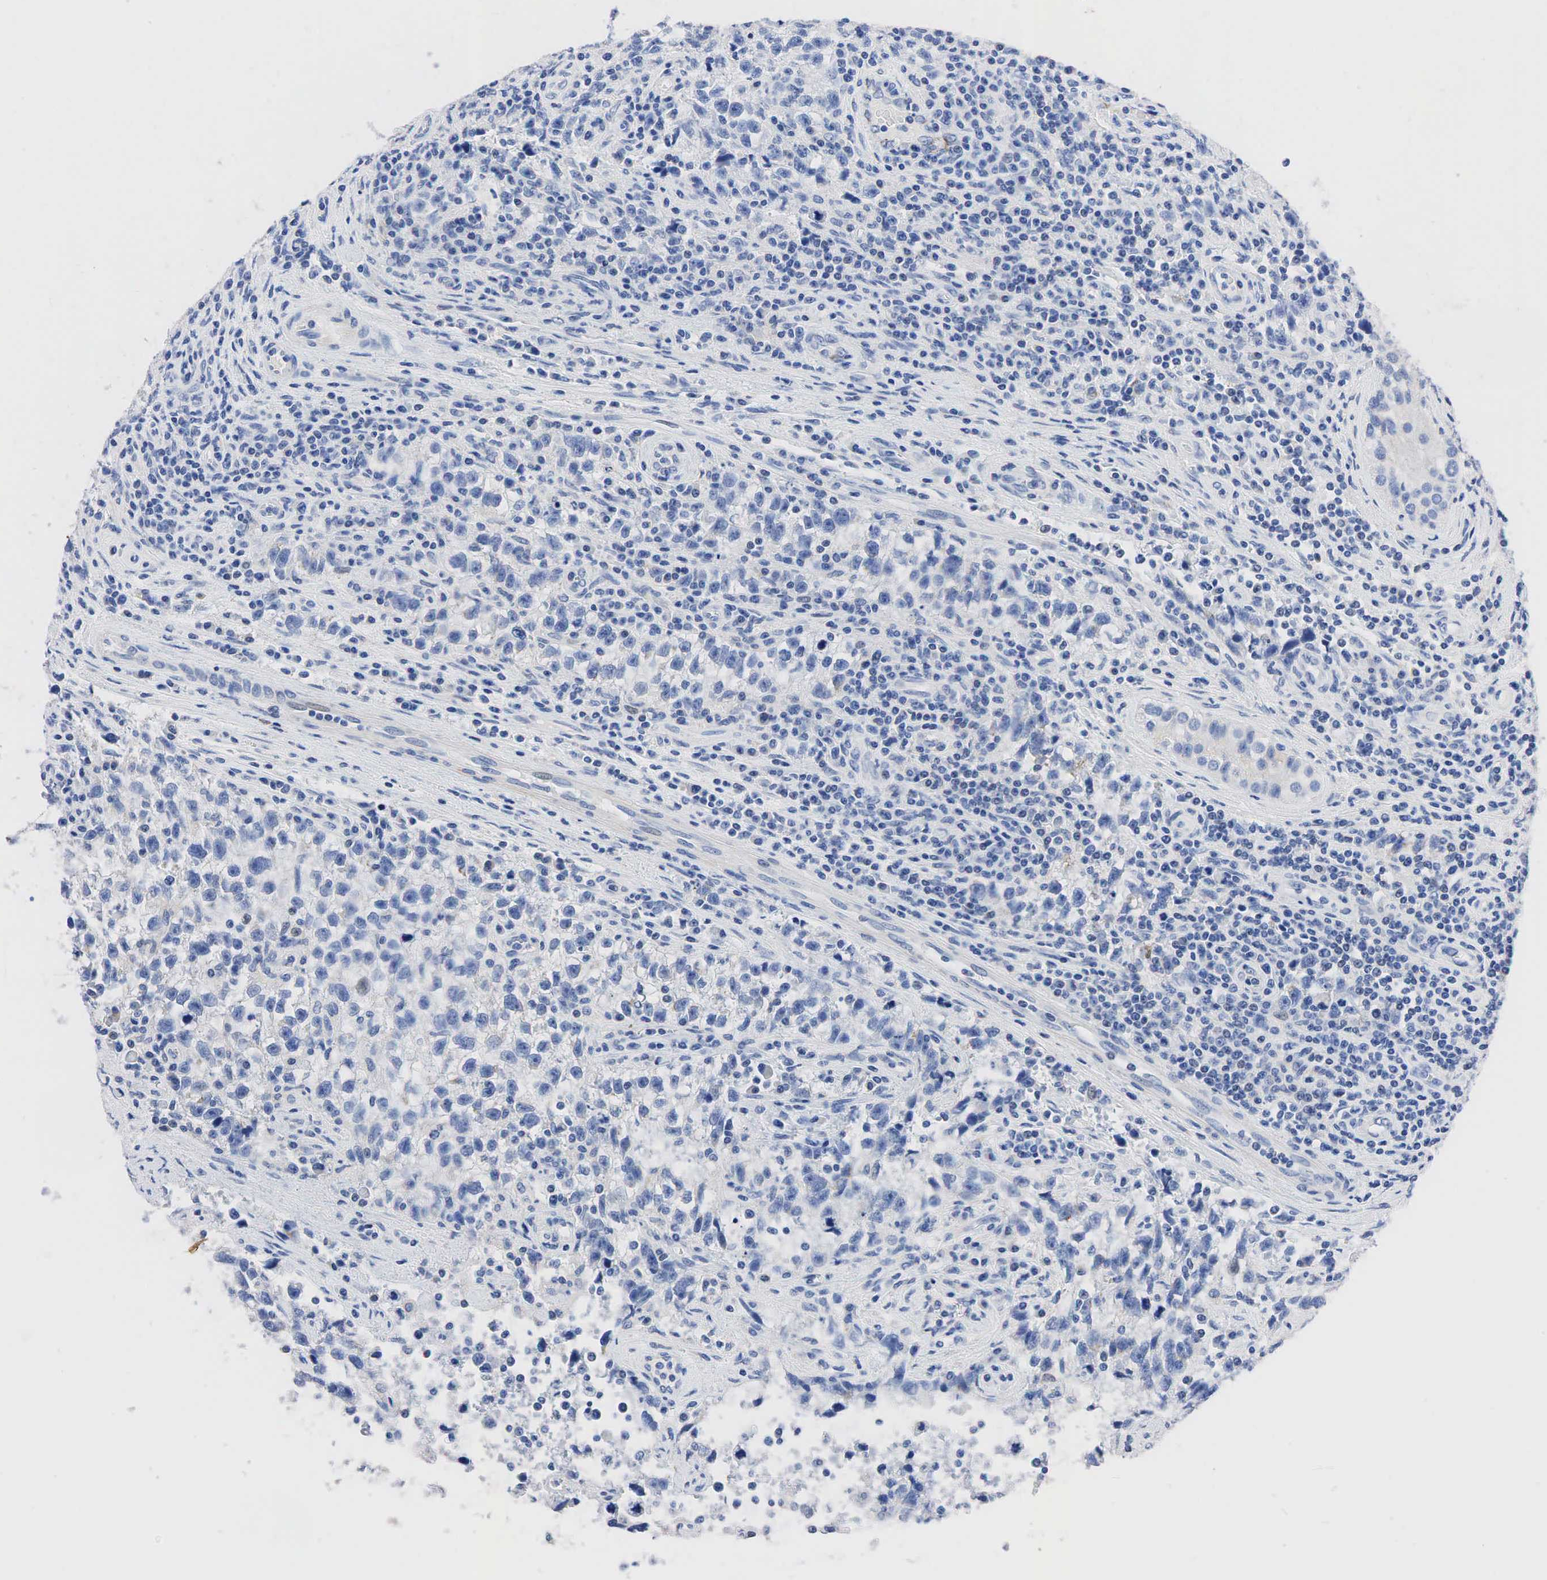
{"staining": {"intensity": "negative", "quantity": "none", "location": "none"}, "tissue": "testis cancer", "cell_type": "Tumor cells", "image_type": "cancer", "snomed": [{"axis": "morphology", "description": "Seminoma, NOS"}, {"axis": "topography", "description": "Testis"}], "caption": "DAB immunohistochemical staining of testis cancer (seminoma) reveals no significant positivity in tumor cells. (Brightfield microscopy of DAB immunohistochemistry at high magnification).", "gene": "SYP", "patient": {"sex": "male", "age": 38}}